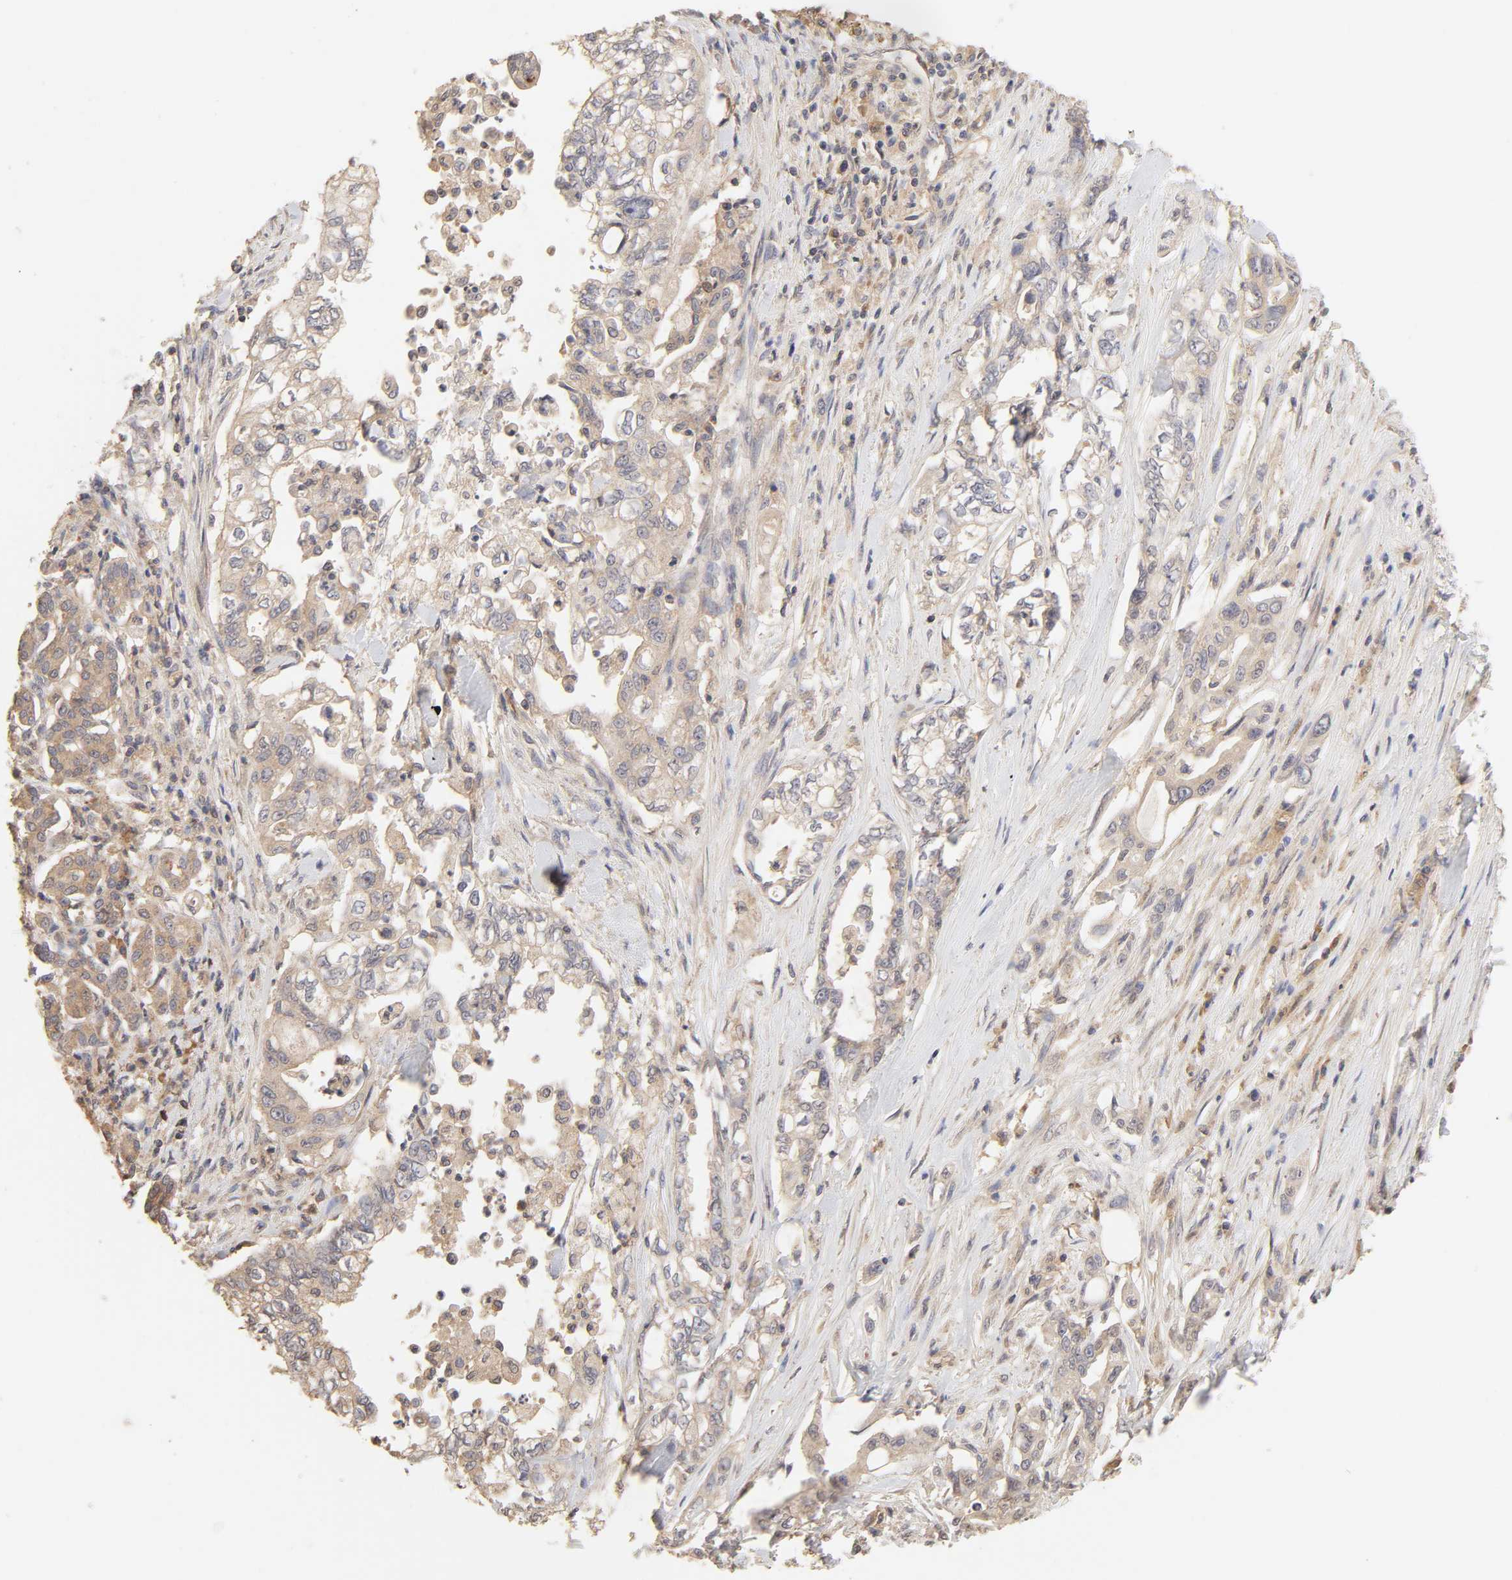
{"staining": {"intensity": "weak", "quantity": "<25%", "location": "cytoplasmic/membranous"}, "tissue": "pancreatic cancer", "cell_type": "Tumor cells", "image_type": "cancer", "snomed": [{"axis": "morphology", "description": "Normal tissue, NOS"}, {"axis": "topography", "description": "Pancreas"}], "caption": "This is an IHC photomicrograph of pancreatic cancer. There is no positivity in tumor cells.", "gene": "AP1G2", "patient": {"sex": "male", "age": 42}}